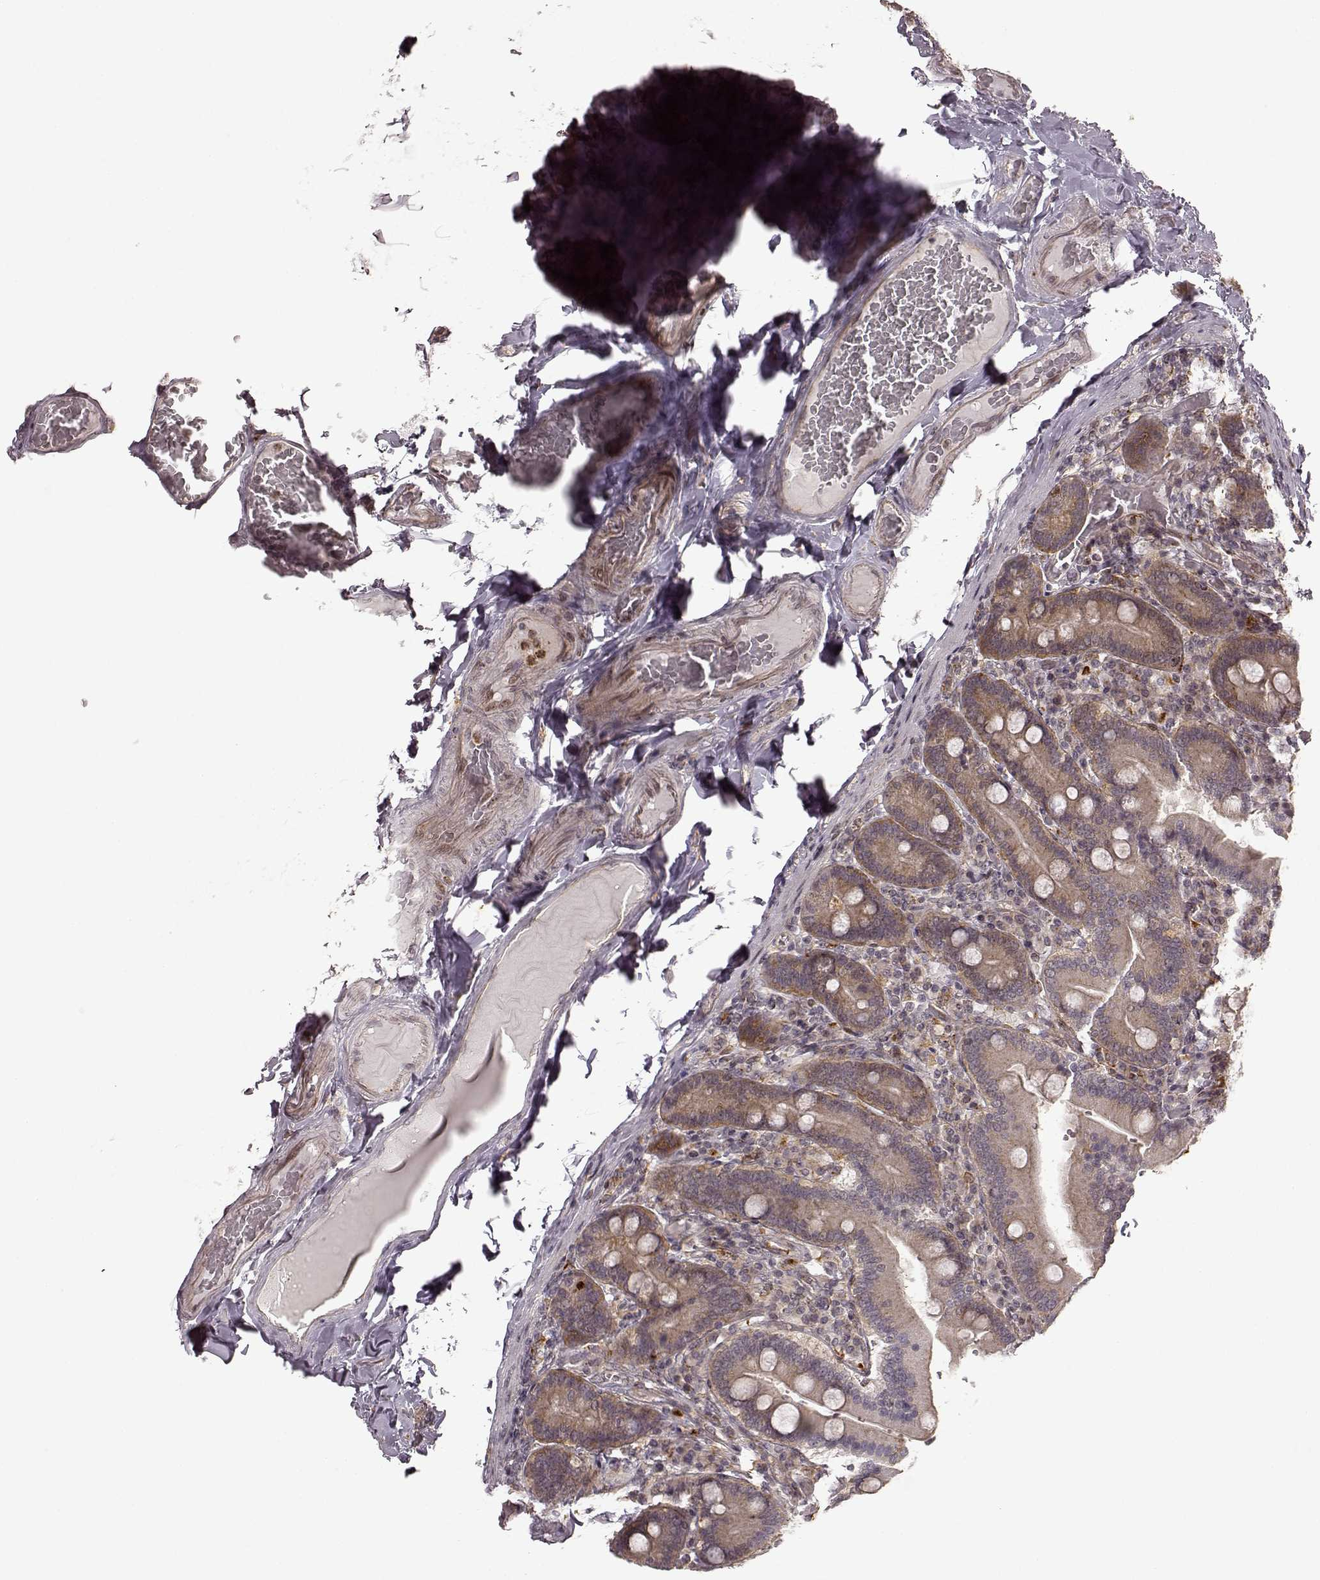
{"staining": {"intensity": "moderate", "quantity": "25%-75%", "location": "cytoplasmic/membranous"}, "tissue": "duodenum", "cell_type": "Glandular cells", "image_type": "normal", "snomed": [{"axis": "morphology", "description": "Normal tissue, NOS"}, {"axis": "topography", "description": "Duodenum"}], "caption": "Immunohistochemistry histopathology image of benign duodenum stained for a protein (brown), which shows medium levels of moderate cytoplasmic/membranous positivity in approximately 25%-75% of glandular cells.", "gene": "SLC12A9", "patient": {"sex": "female", "age": 62}}